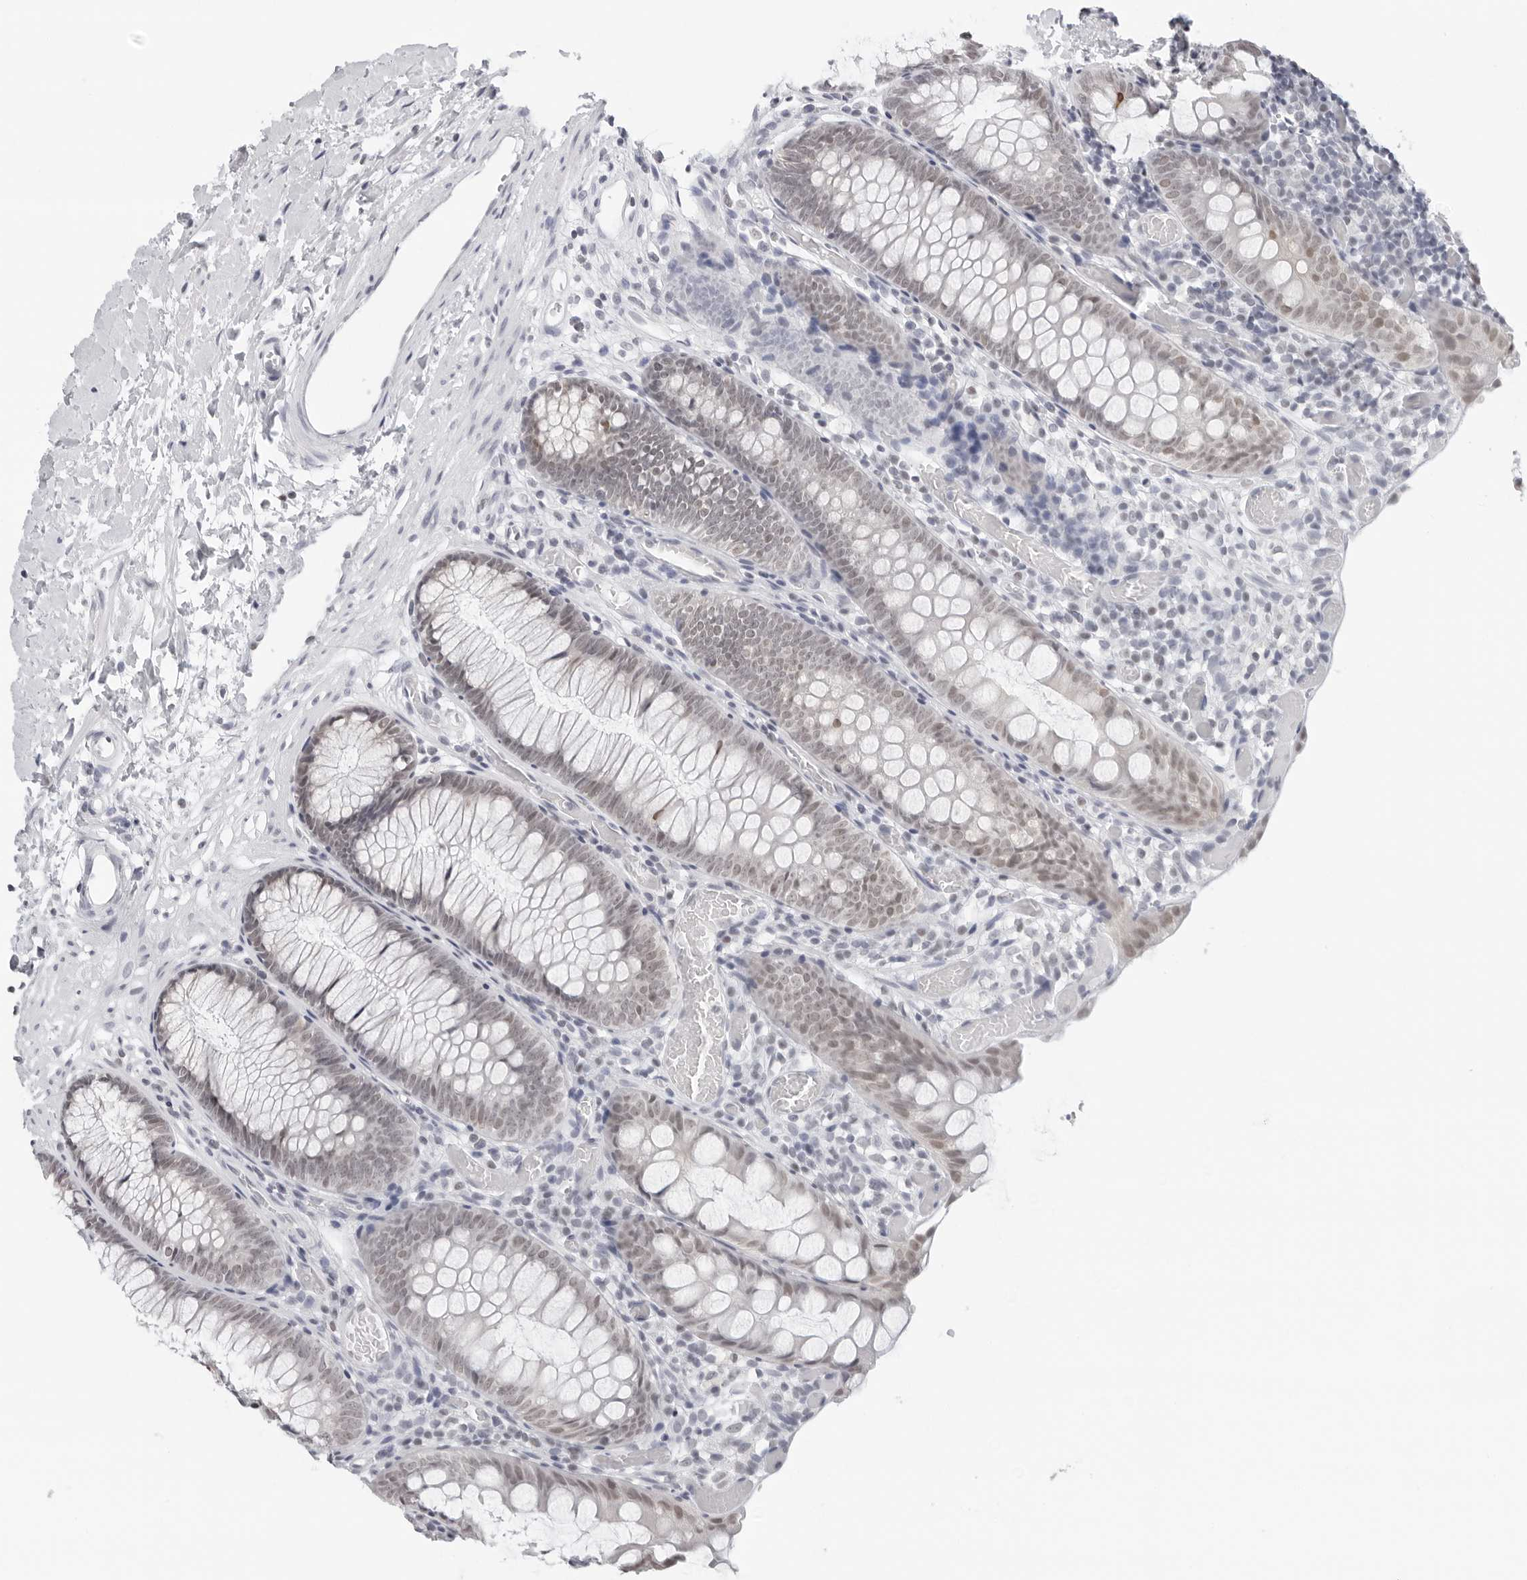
{"staining": {"intensity": "negative", "quantity": "none", "location": "none"}, "tissue": "colon", "cell_type": "Endothelial cells", "image_type": "normal", "snomed": [{"axis": "morphology", "description": "Normal tissue, NOS"}, {"axis": "topography", "description": "Colon"}], "caption": "Endothelial cells are negative for protein expression in benign human colon. (DAB immunohistochemistry visualized using brightfield microscopy, high magnification).", "gene": "FLG2", "patient": {"sex": "male", "age": 14}}